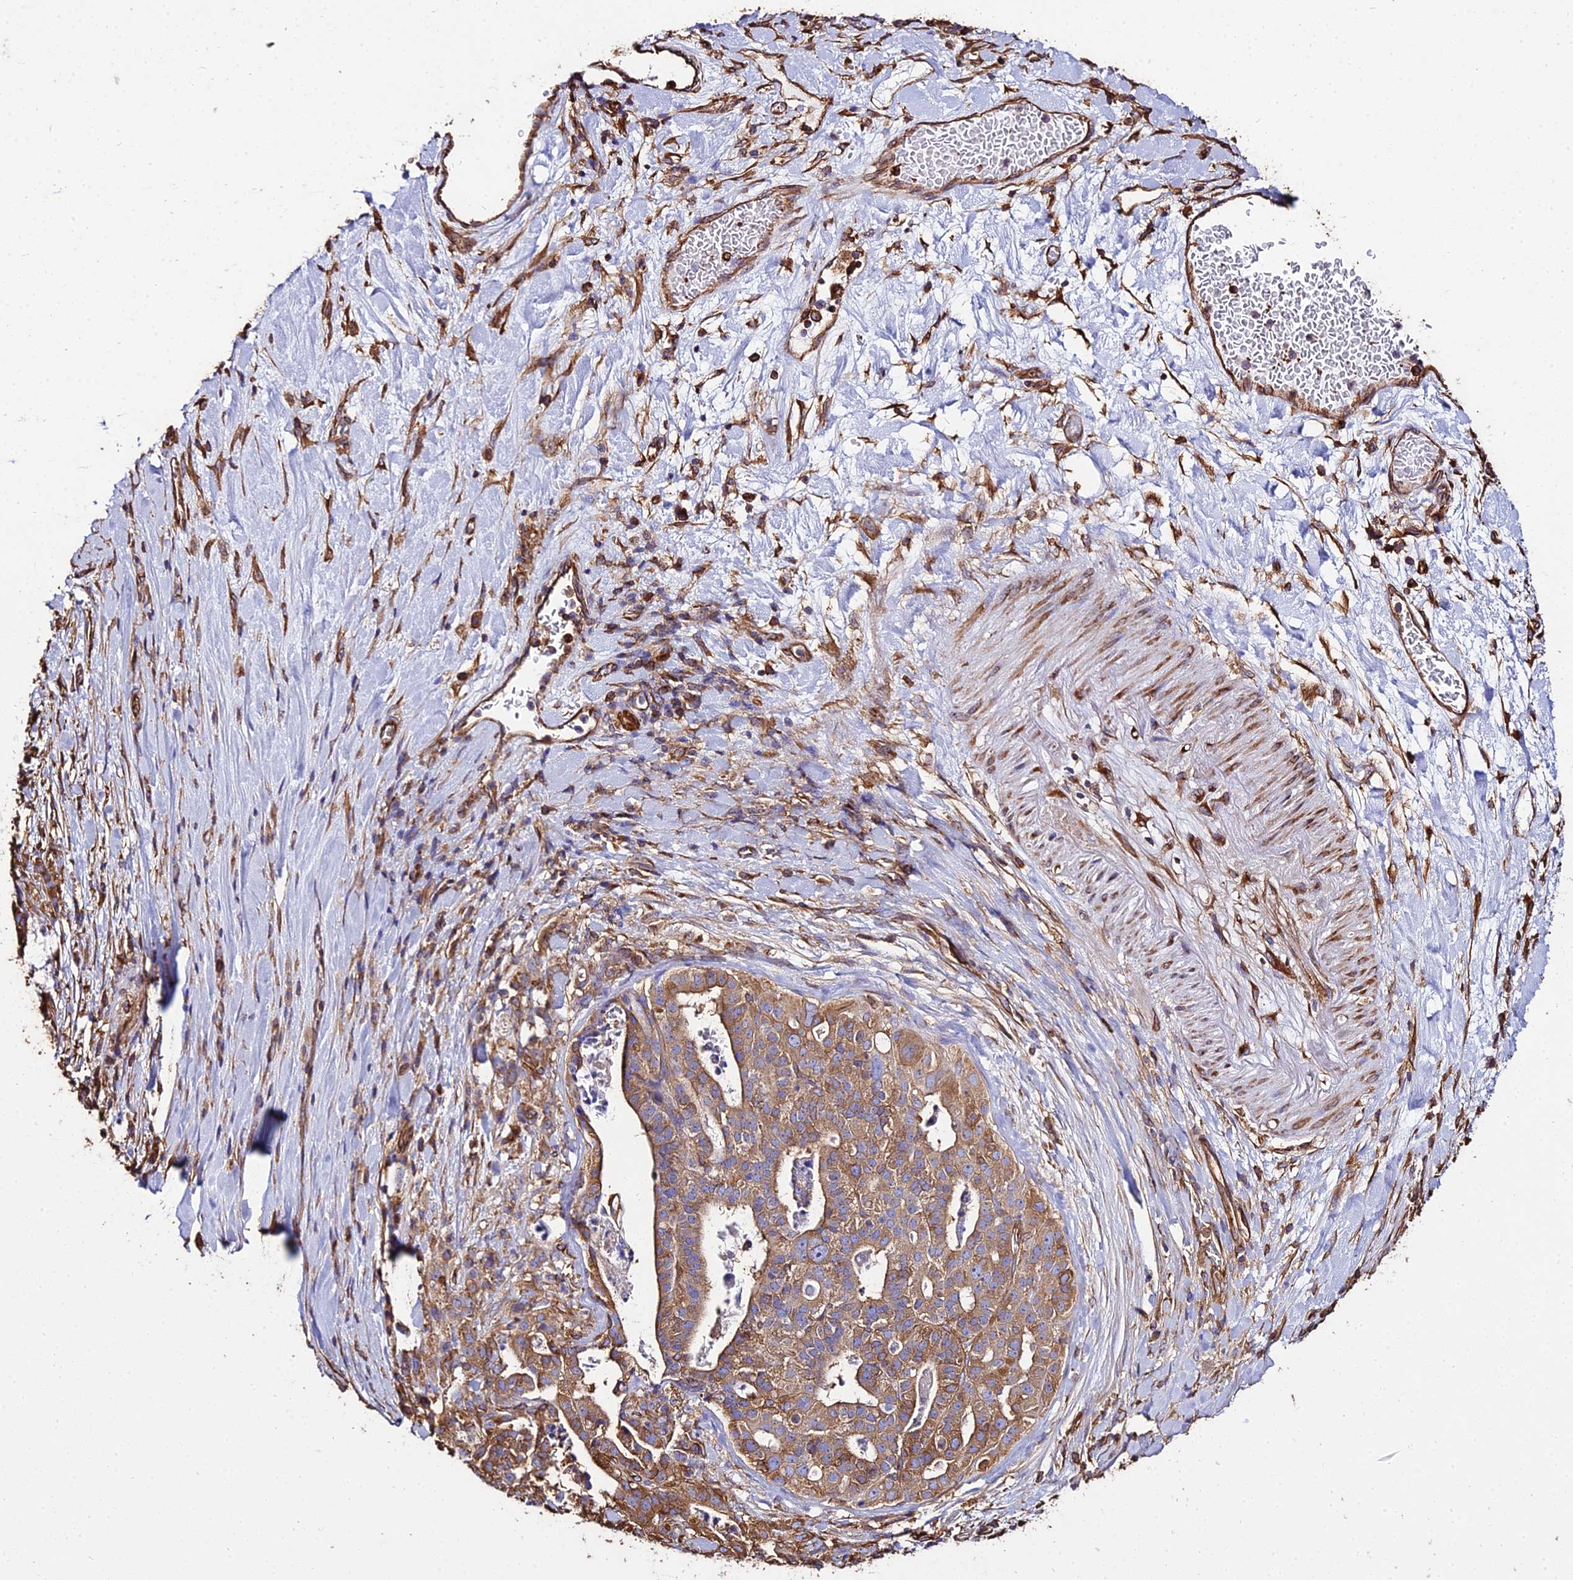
{"staining": {"intensity": "moderate", "quantity": ">75%", "location": "cytoplasmic/membranous"}, "tissue": "stomach cancer", "cell_type": "Tumor cells", "image_type": "cancer", "snomed": [{"axis": "morphology", "description": "Adenocarcinoma, NOS"}, {"axis": "topography", "description": "Stomach"}], "caption": "The image displays staining of stomach adenocarcinoma, revealing moderate cytoplasmic/membranous protein positivity (brown color) within tumor cells. (DAB IHC with brightfield microscopy, high magnification).", "gene": "TUBA3D", "patient": {"sex": "male", "age": 48}}